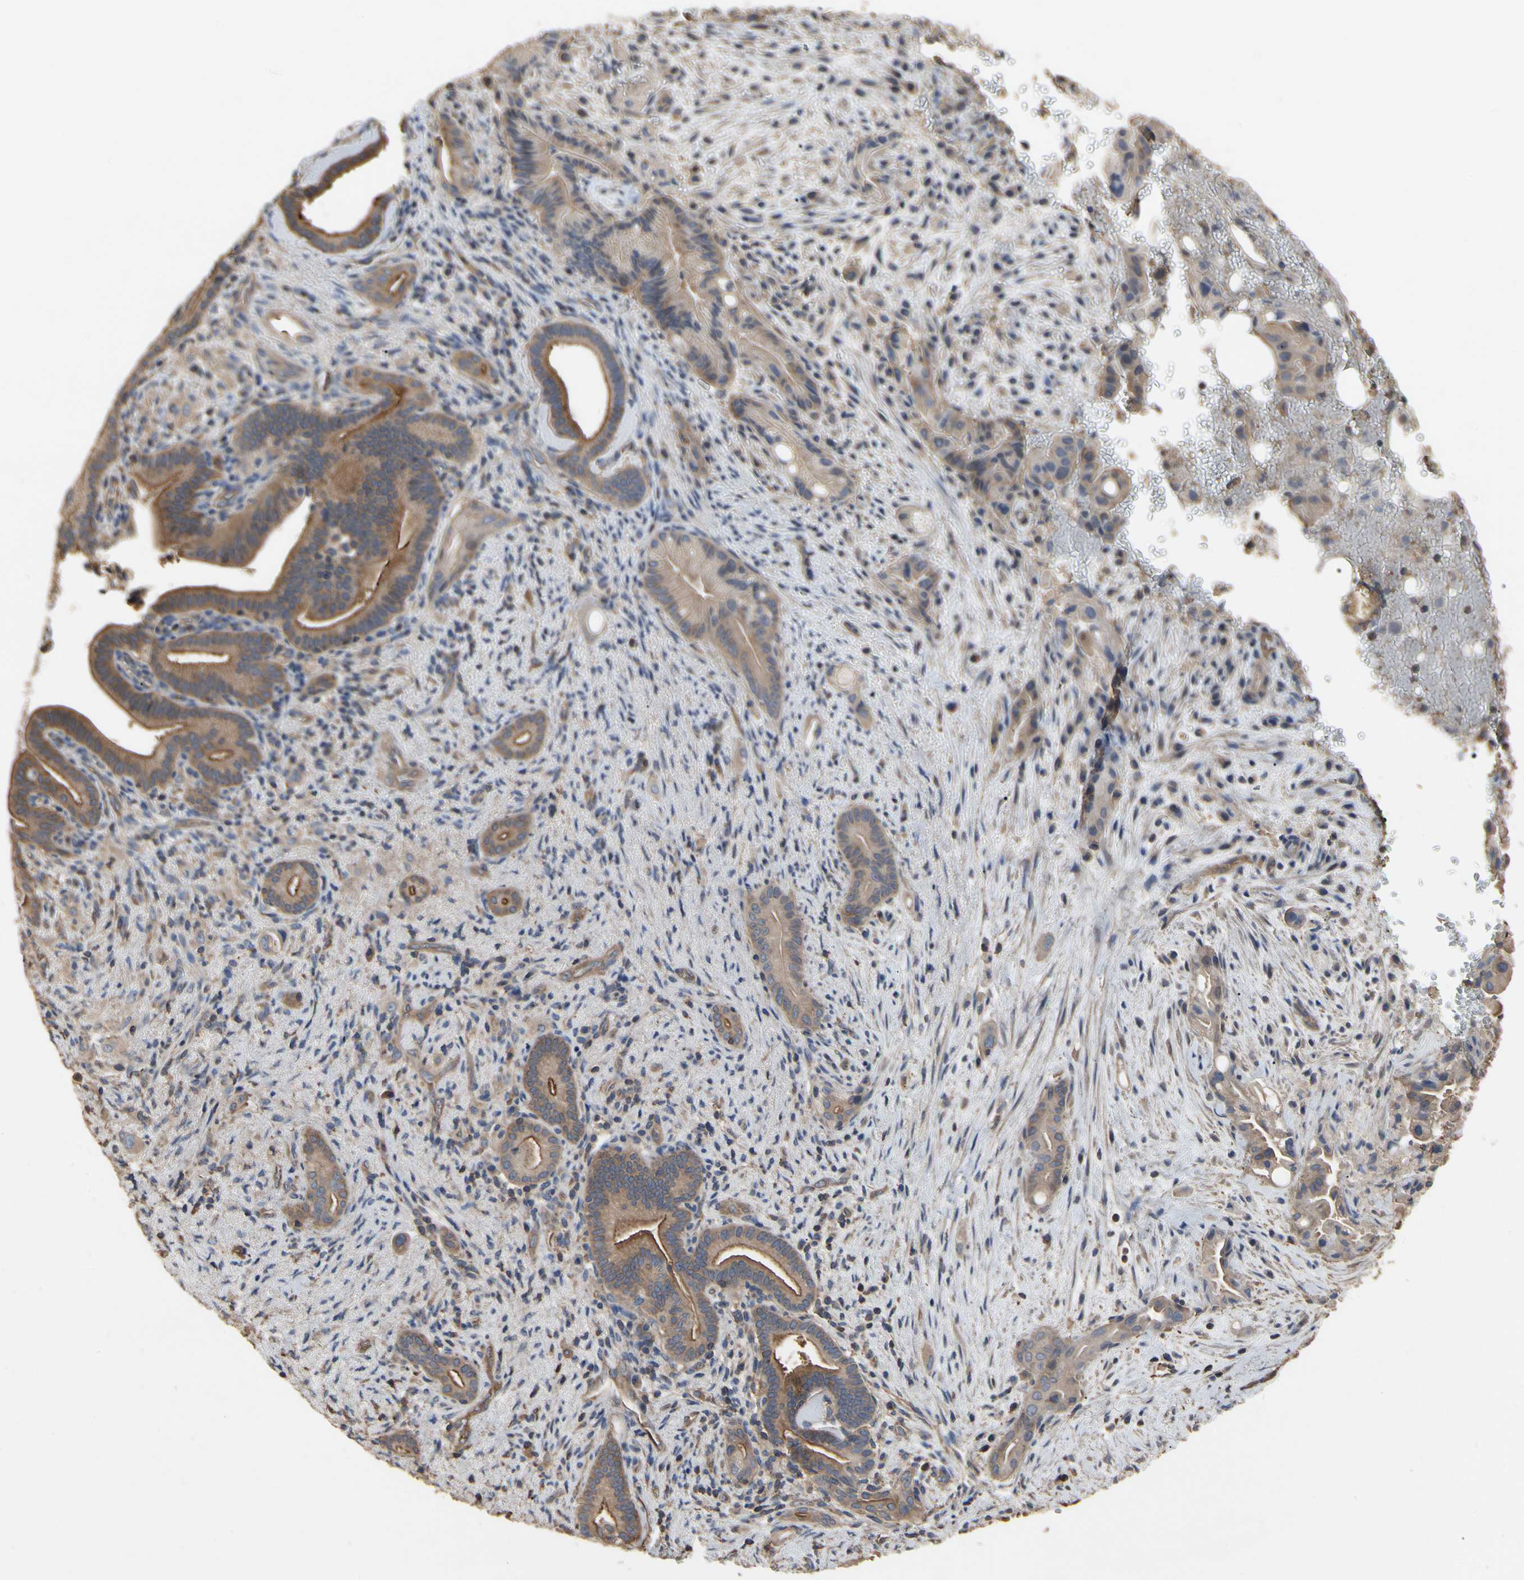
{"staining": {"intensity": "strong", "quantity": ">75%", "location": "cytoplasmic/membranous"}, "tissue": "liver cancer", "cell_type": "Tumor cells", "image_type": "cancer", "snomed": [{"axis": "morphology", "description": "Cholangiocarcinoma"}, {"axis": "topography", "description": "Liver"}], "caption": "An immunohistochemistry photomicrograph of neoplastic tissue is shown. Protein staining in brown highlights strong cytoplasmic/membranous positivity in cholangiocarcinoma (liver) within tumor cells.", "gene": "PDZK1", "patient": {"sex": "female", "age": 68}}